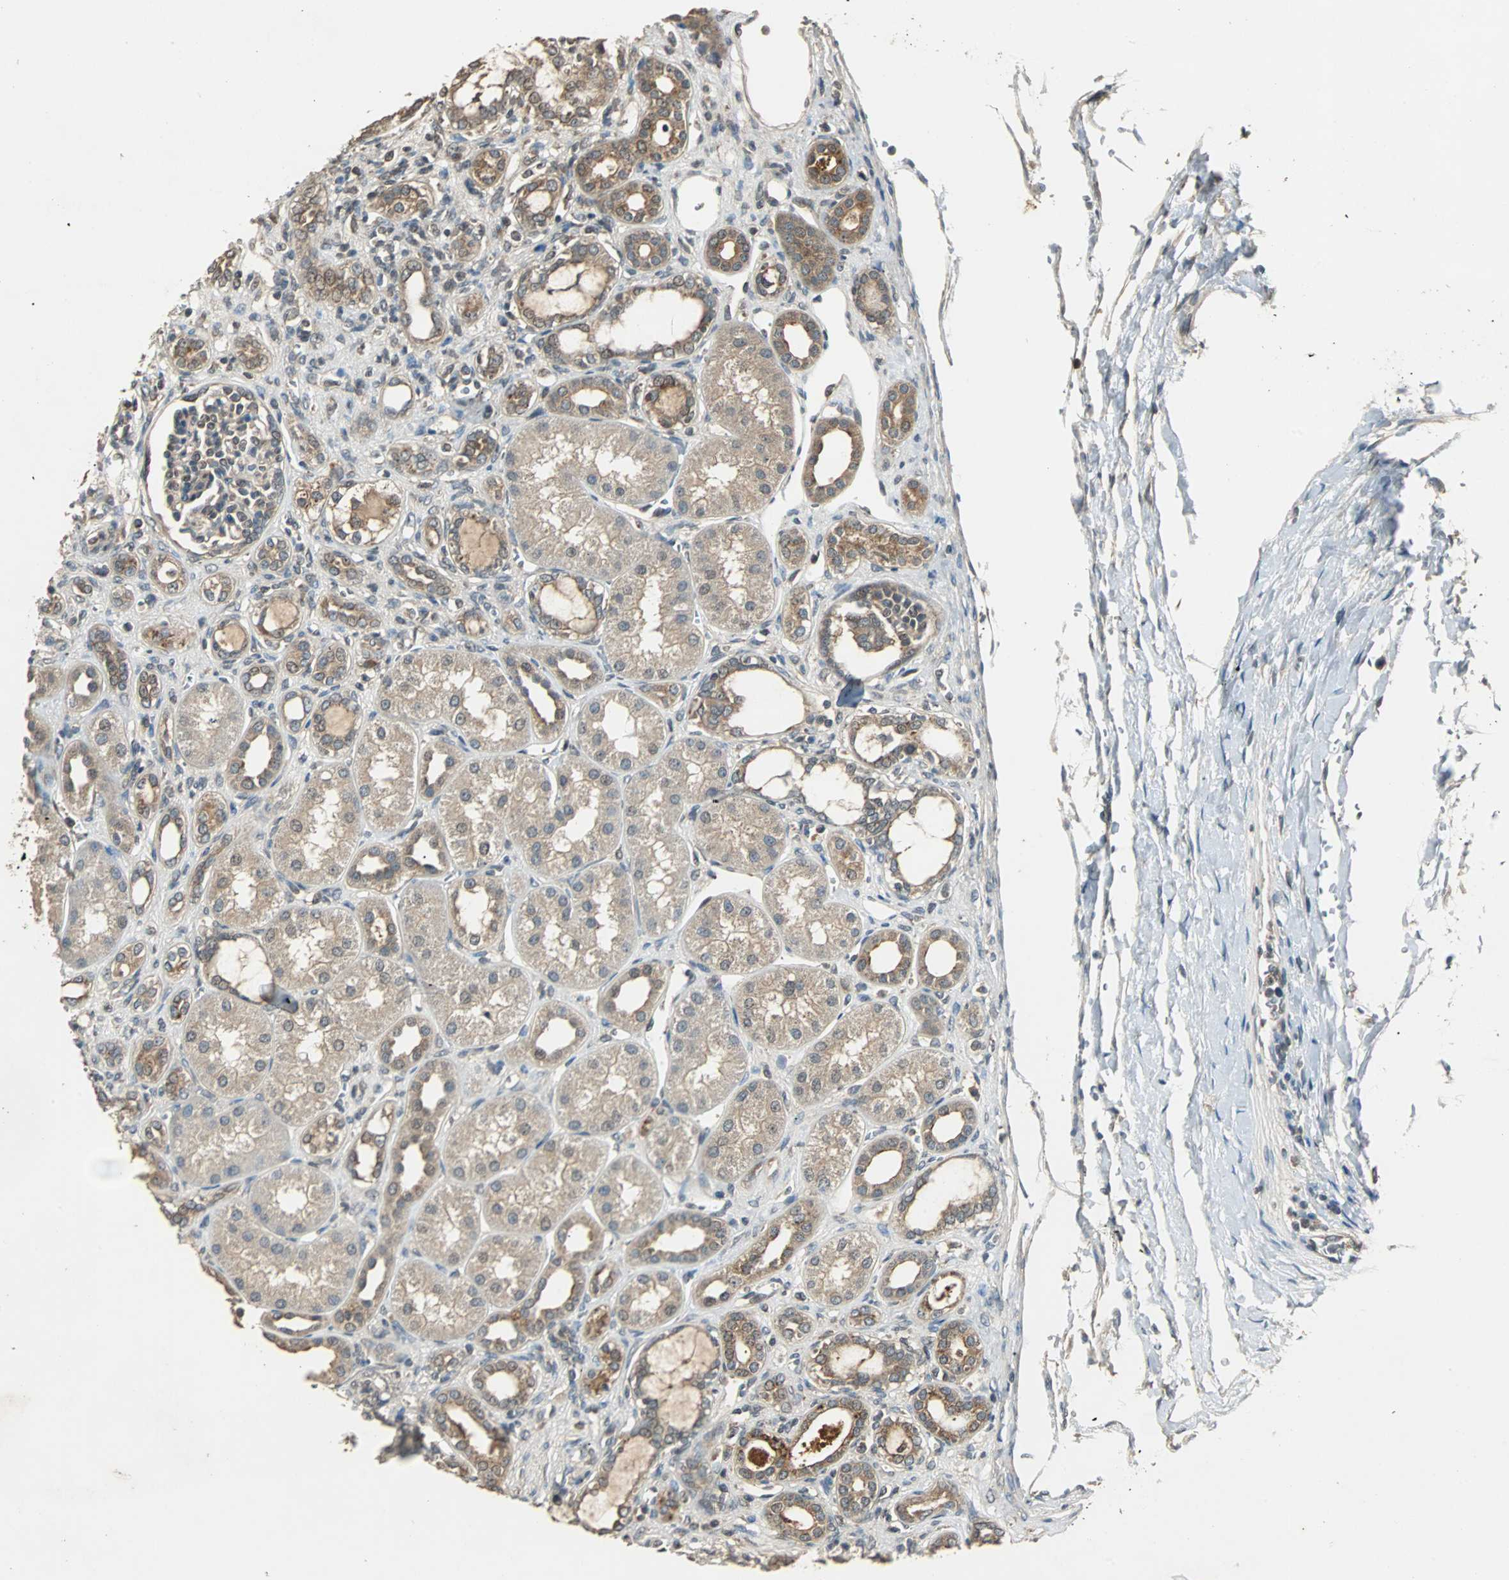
{"staining": {"intensity": "weak", "quantity": "25%-75%", "location": "cytoplasmic/membranous"}, "tissue": "kidney", "cell_type": "Cells in glomeruli", "image_type": "normal", "snomed": [{"axis": "morphology", "description": "Normal tissue, NOS"}, {"axis": "topography", "description": "Kidney"}], "caption": "Kidney stained with immunohistochemistry displays weak cytoplasmic/membranous positivity in about 25%-75% of cells in glomeruli.", "gene": "ABHD2", "patient": {"sex": "male", "age": 7}}